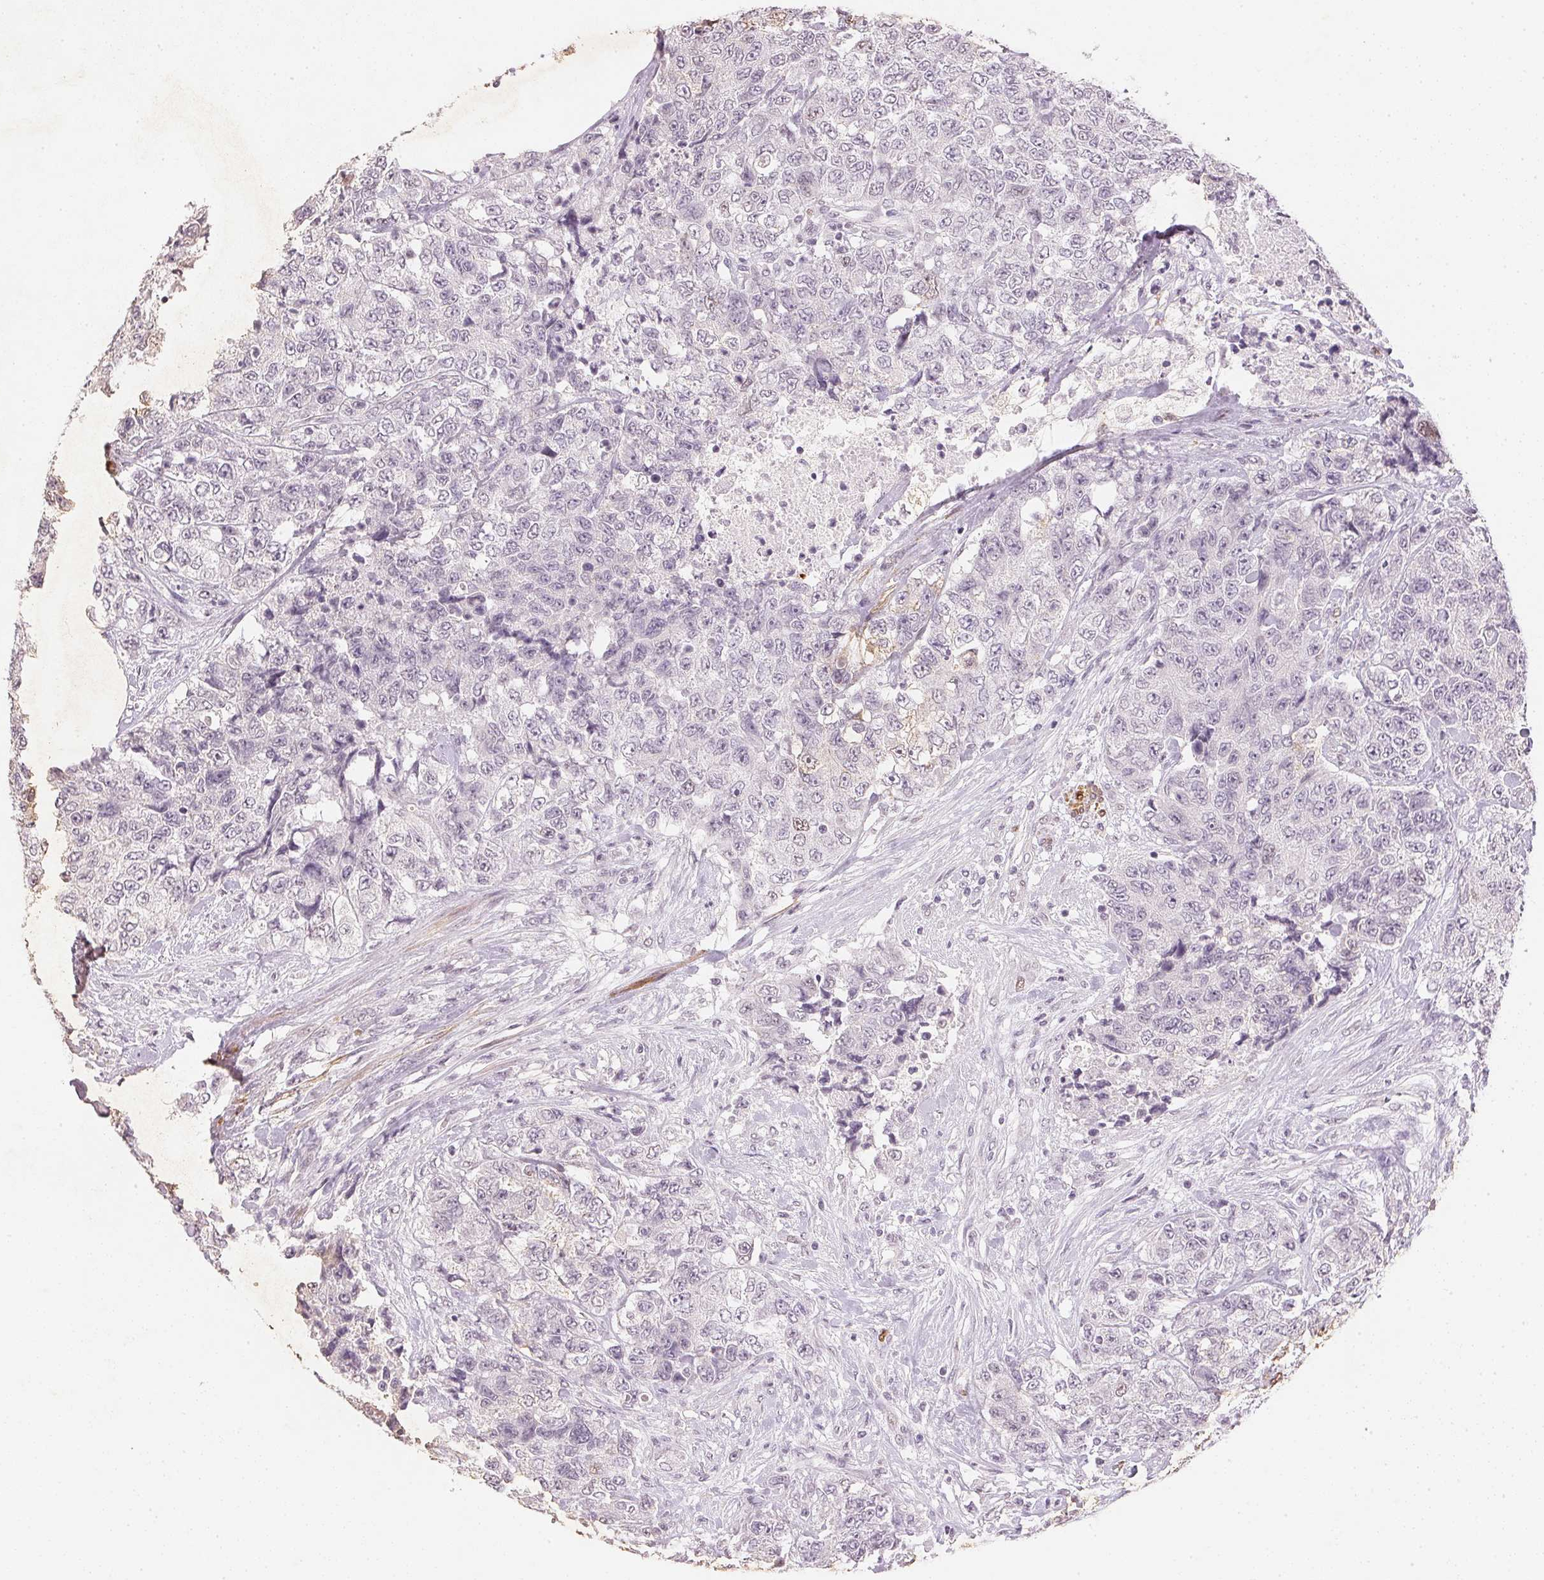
{"staining": {"intensity": "negative", "quantity": "none", "location": "none"}, "tissue": "urothelial cancer", "cell_type": "Tumor cells", "image_type": "cancer", "snomed": [{"axis": "morphology", "description": "Urothelial carcinoma, High grade"}, {"axis": "topography", "description": "Urinary bladder"}], "caption": "Immunohistochemistry (IHC) of urothelial cancer shows no positivity in tumor cells.", "gene": "SMTN", "patient": {"sex": "female", "age": 78}}